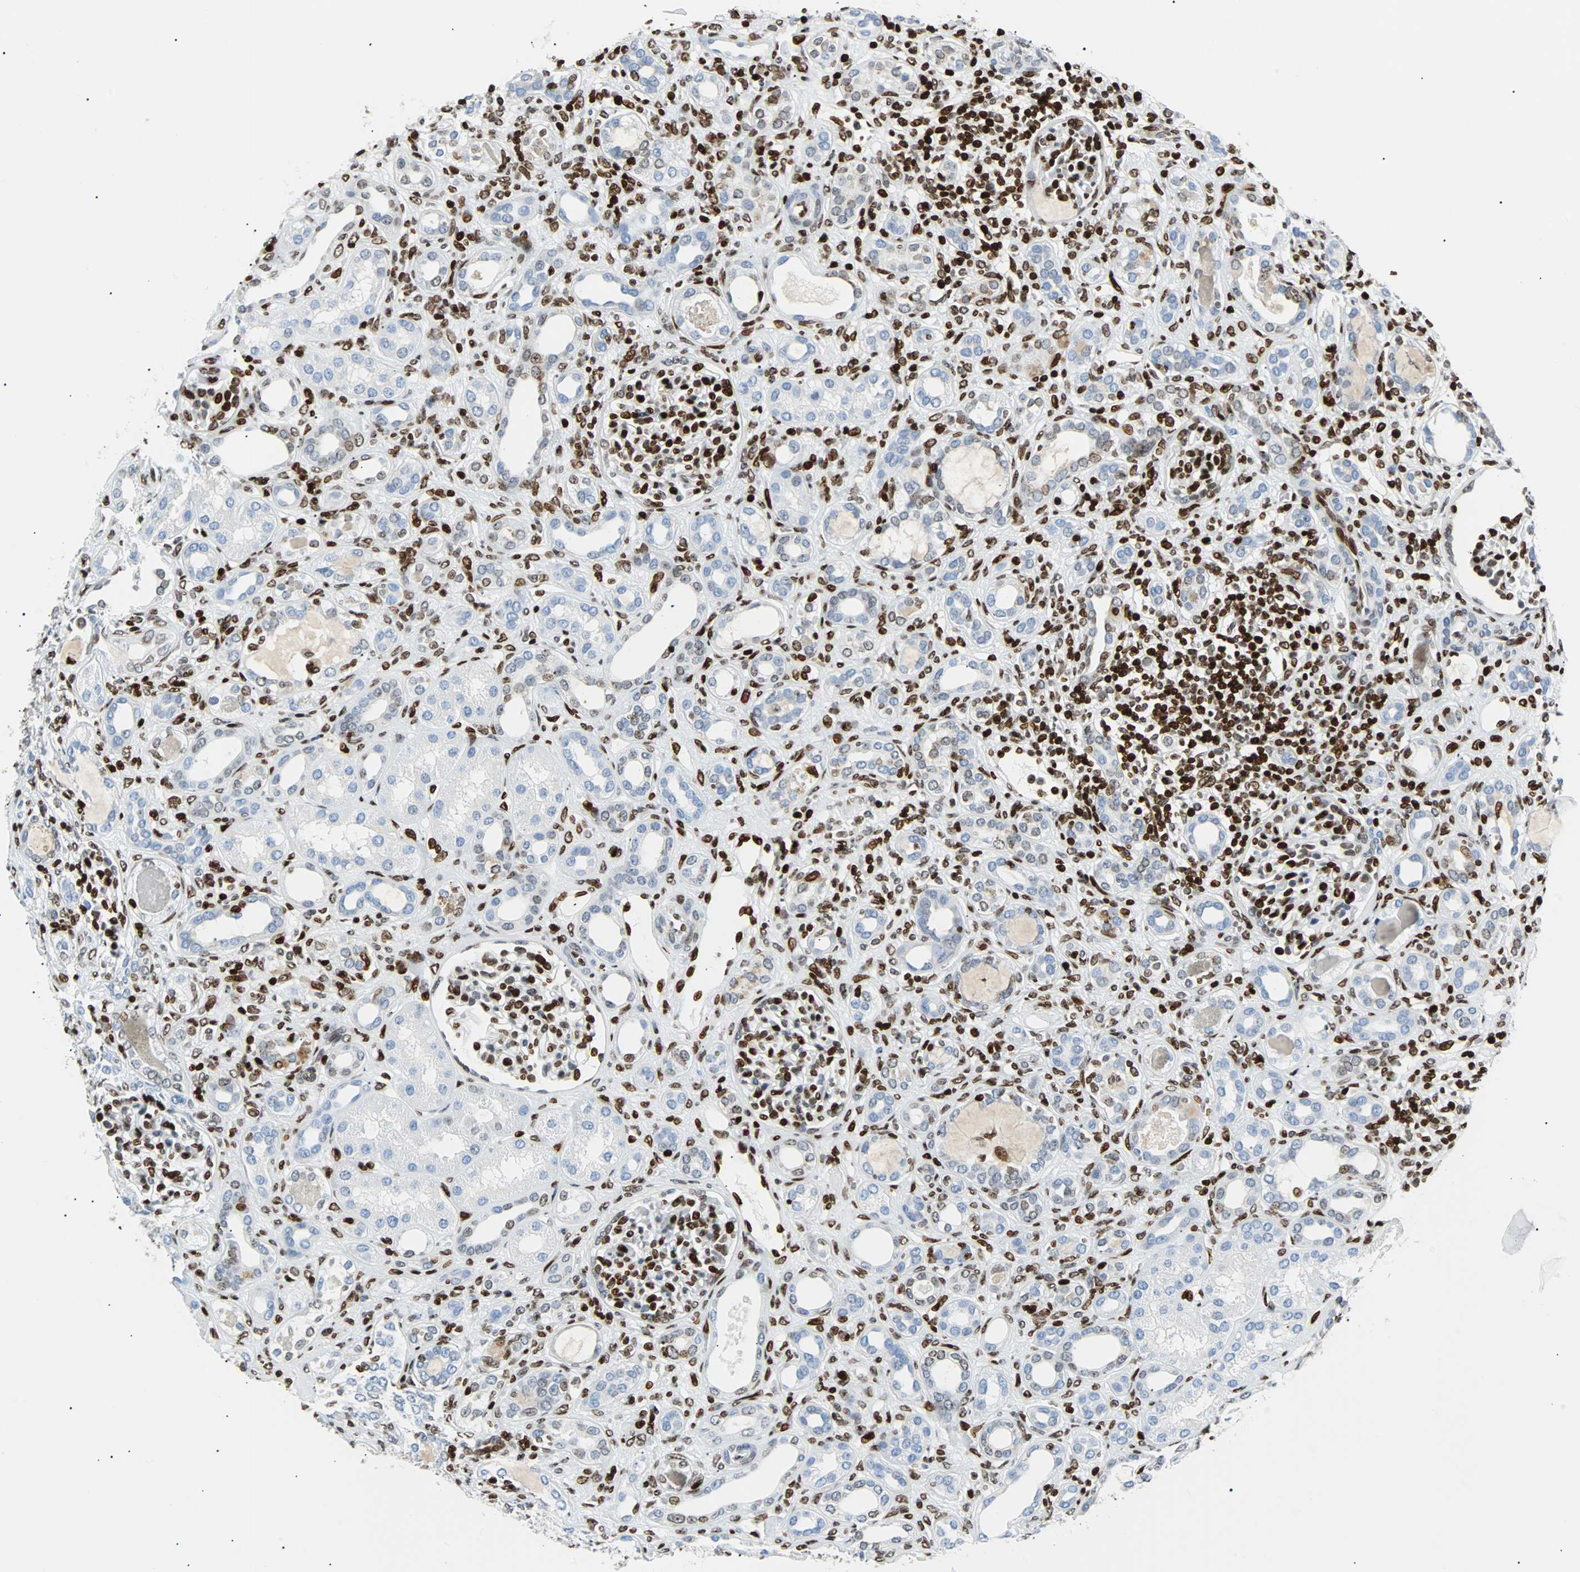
{"staining": {"intensity": "strong", "quantity": ">75%", "location": "nuclear"}, "tissue": "kidney", "cell_type": "Cells in glomeruli", "image_type": "normal", "snomed": [{"axis": "morphology", "description": "Normal tissue, NOS"}, {"axis": "topography", "description": "Kidney"}], "caption": "This is a photomicrograph of immunohistochemistry (IHC) staining of unremarkable kidney, which shows strong expression in the nuclear of cells in glomeruli.", "gene": "ZNF131", "patient": {"sex": "male", "age": 7}}